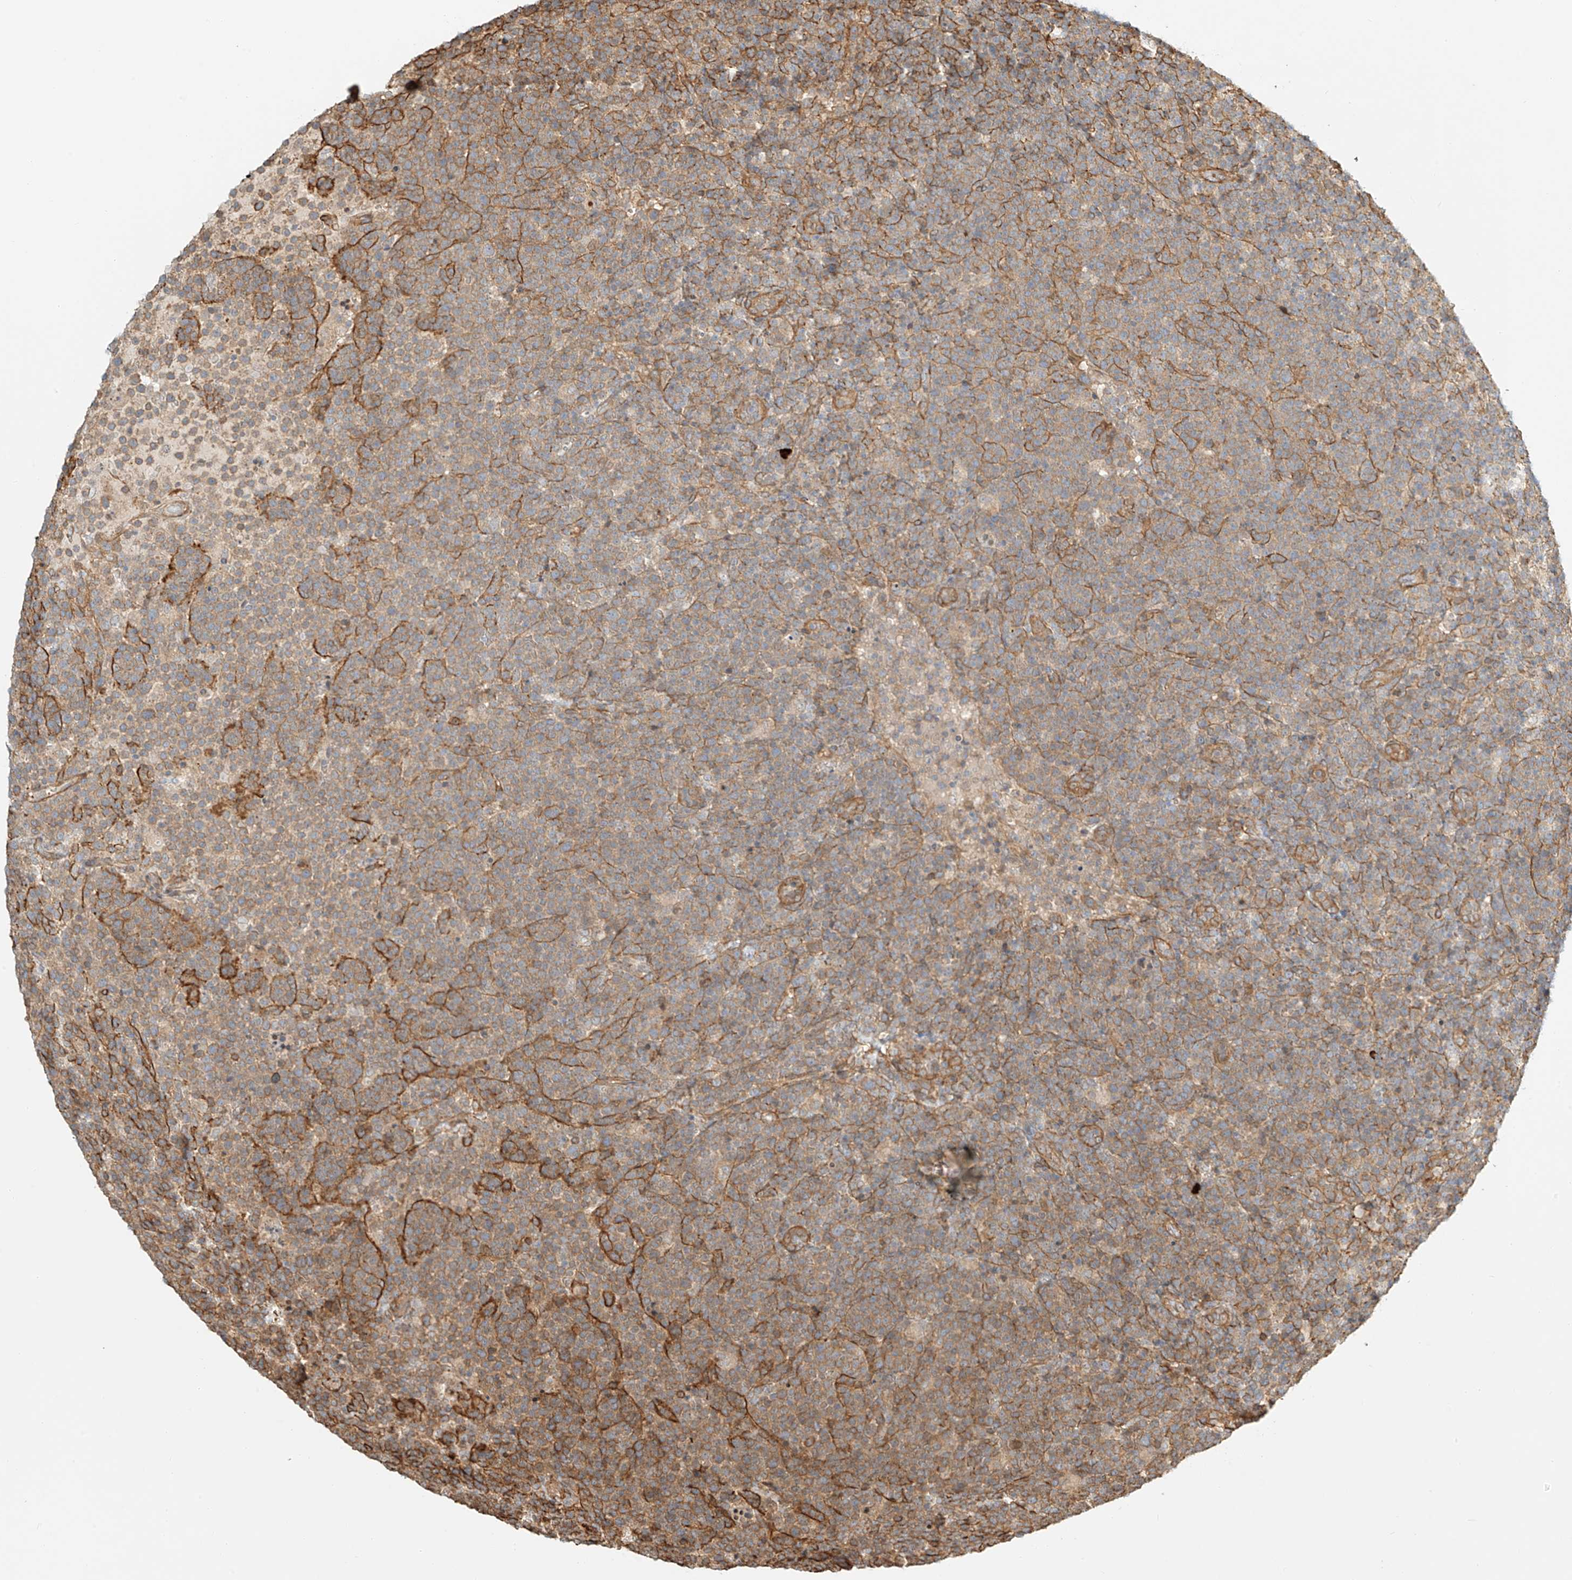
{"staining": {"intensity": "moderate", "quantity": "25%-75%", "location": "cytoplasmic/membranous"}, "tissue": "lymphoma", "cell_type": "Tumor cells", "image_type": "cancer", "snomed": [{"axis": "morphology", "description": "Malignant lymphoma, non-Hodgkin's type, High grade"}, {"axis": "topography", "description": "Lymph node"}], "caption": "Immunohistochemistry of lymphoma demonstrates medium levels of moderate cytoplasmic/membranous expression in about 25%-75% of tumor cells. The staining was performed using DAB (3,3'-diaminobenzidine) to visualize the protein expression in brown, while the nuclei were stained in blue with hematoxylin (Magnification: 20x).", "gene": "CSMD3", "patient": {"sex": "male", "age": 61}}